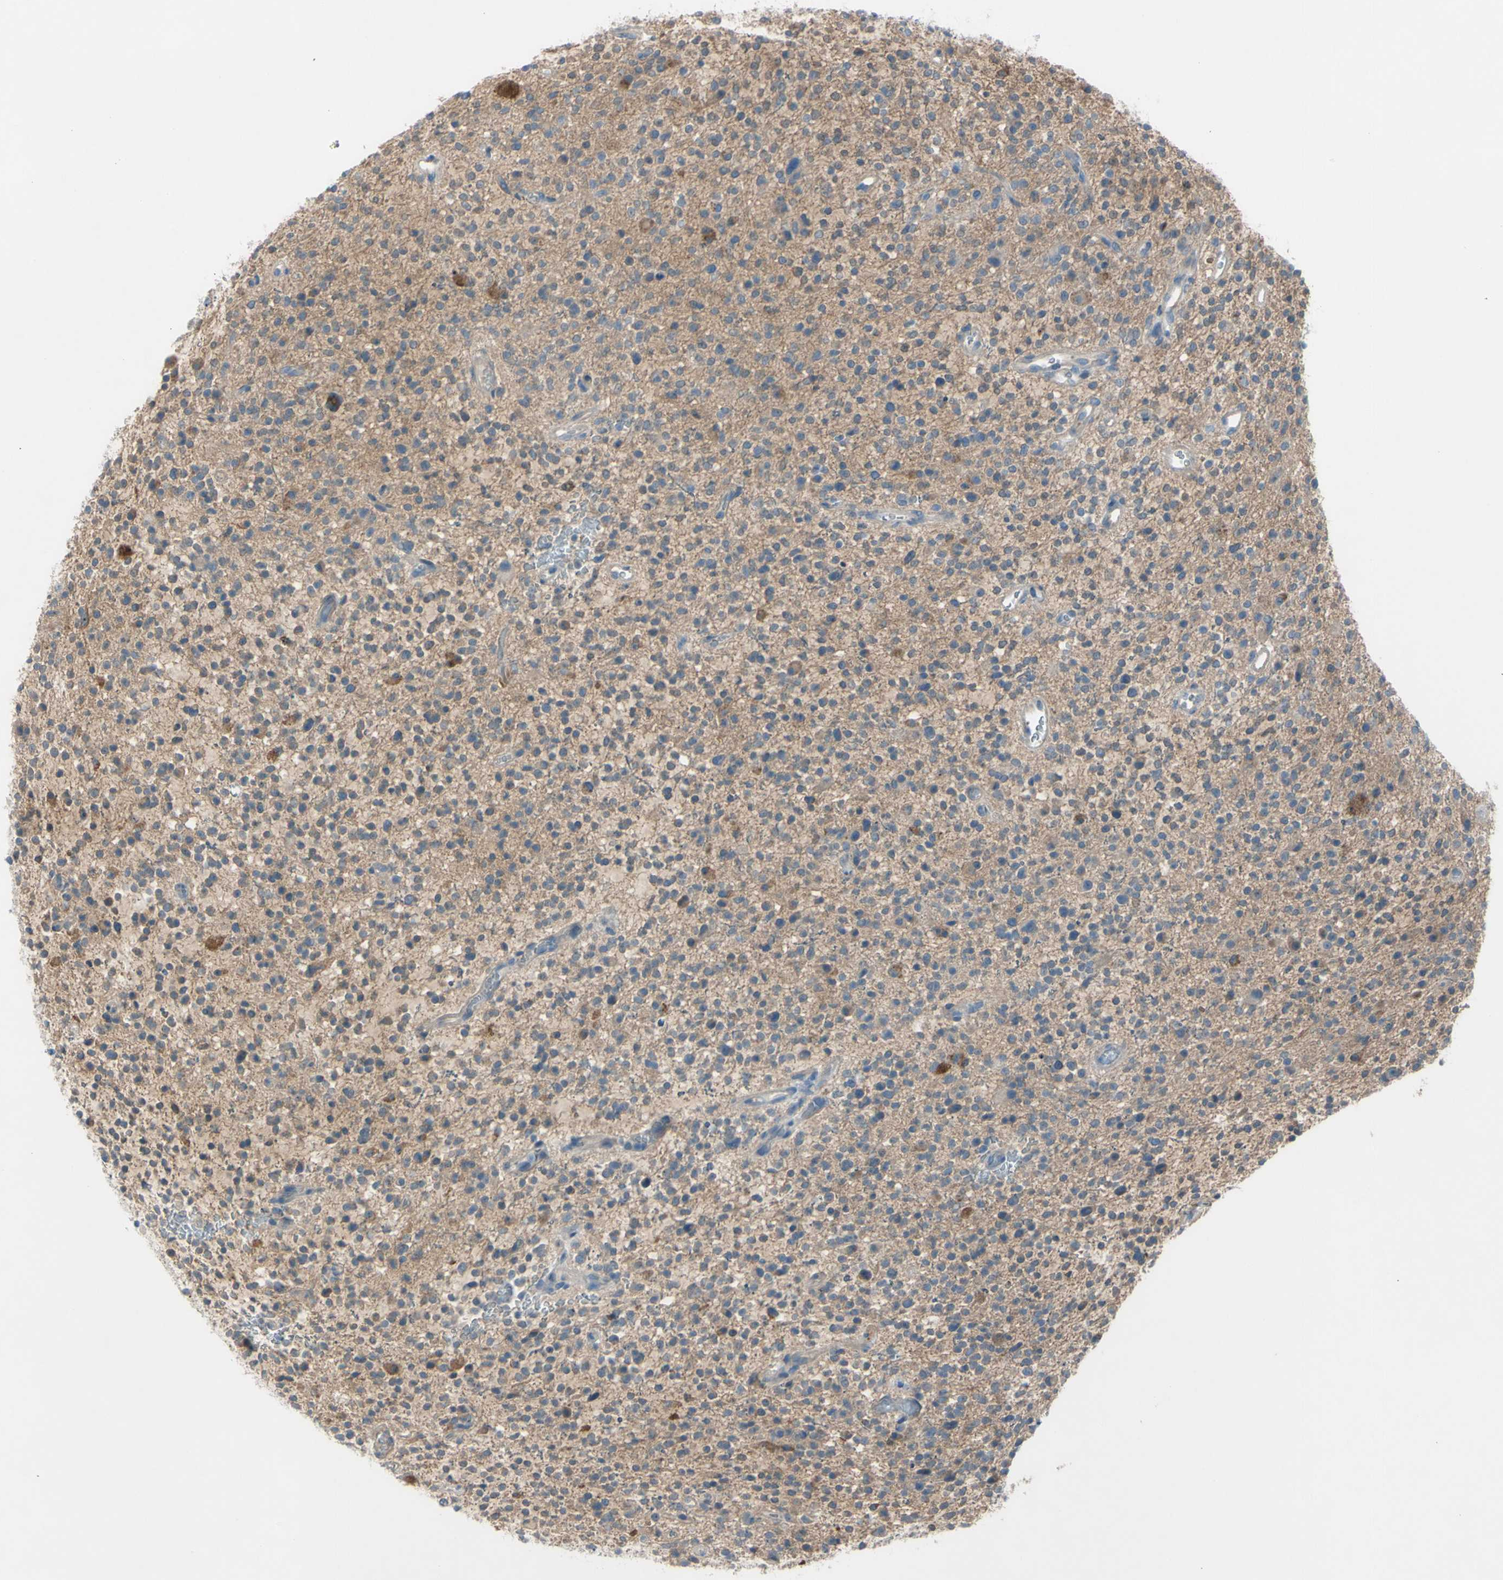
{"staining": {"intensity": "moderate", "quantity": "25%-75%", "location": "cytoplasmic/membranous"}, "tissue": "glioma", "cell_type": "Tumor cells", "image_type": "cancer", "snomed": [{"axis": "morphology", "description": "Glioma, malignant, High grade"}, {"axis": "topography", "description": "Brain"}], "caption": "IHC histopathology image of human high-grade glioma (malignant) stained for a protein (brown), which reveals medium levels of moderate cytoplasmic/membranous expression in about 25%-75% of tumor cells.", "gene": "ATRN", "patient": {"sex": "male", "age": 48}}